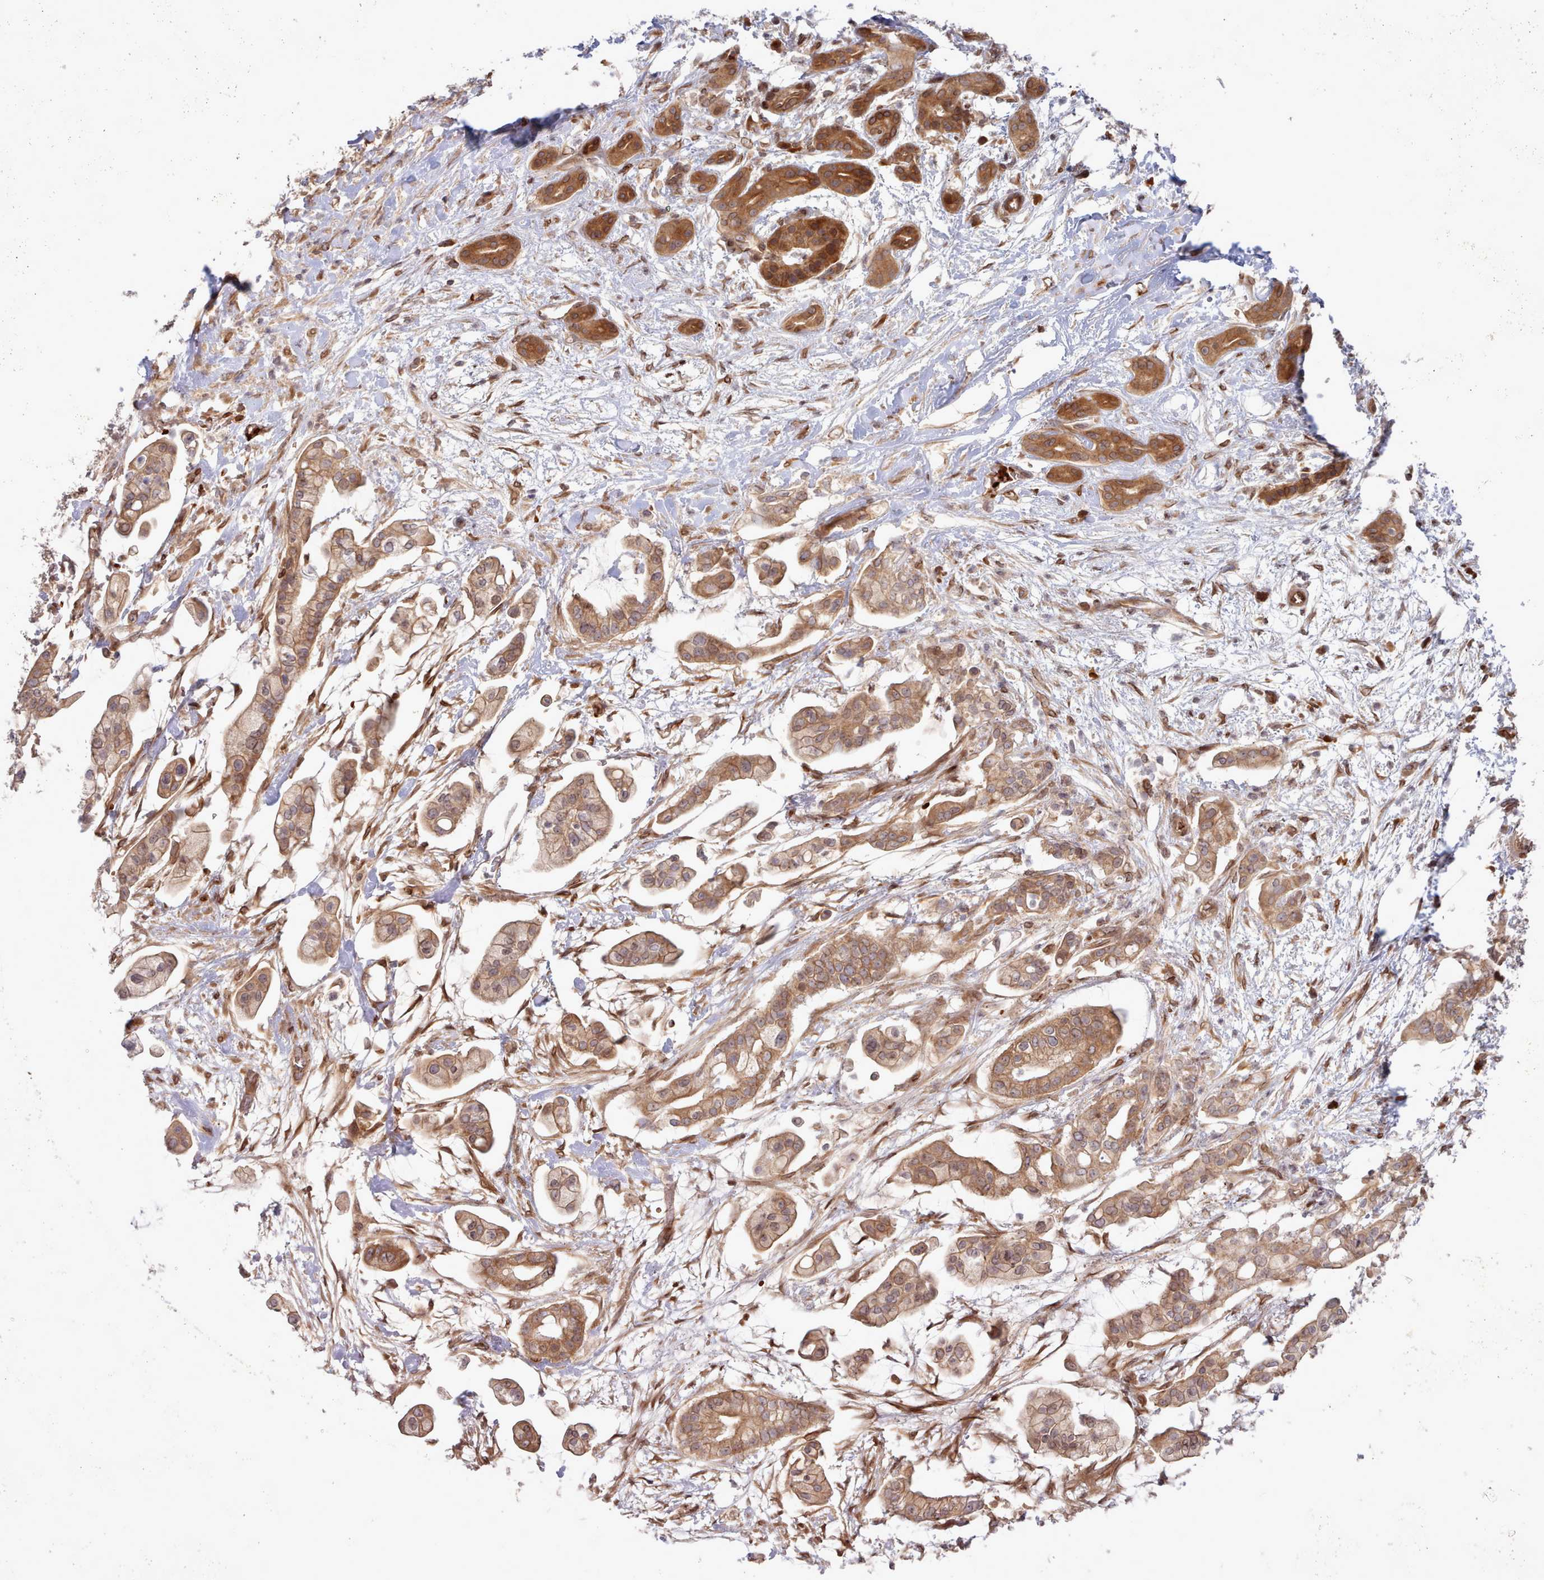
{"staining": {"intensity": "moderate", "quantity": ">75%", "location": "cytoplasmic/membranous"}, "tissue": "pancreatic cancer", "cell_type": "Tumor cells", "image_type": "cancer", "snomed": [{"axis": "morphology", "description": "Adenocarcinoma, NOS"}, {"axis": "topography", "description": "Pancreas"}], "caption": "Tumor cells demonstrate medium levels of moderate cytoplasmic/membranous staining in about >75% of cells in pancreatic cancer.", "gene": "UBE2G1", "patient": {"sex": "female", "age": 69}}